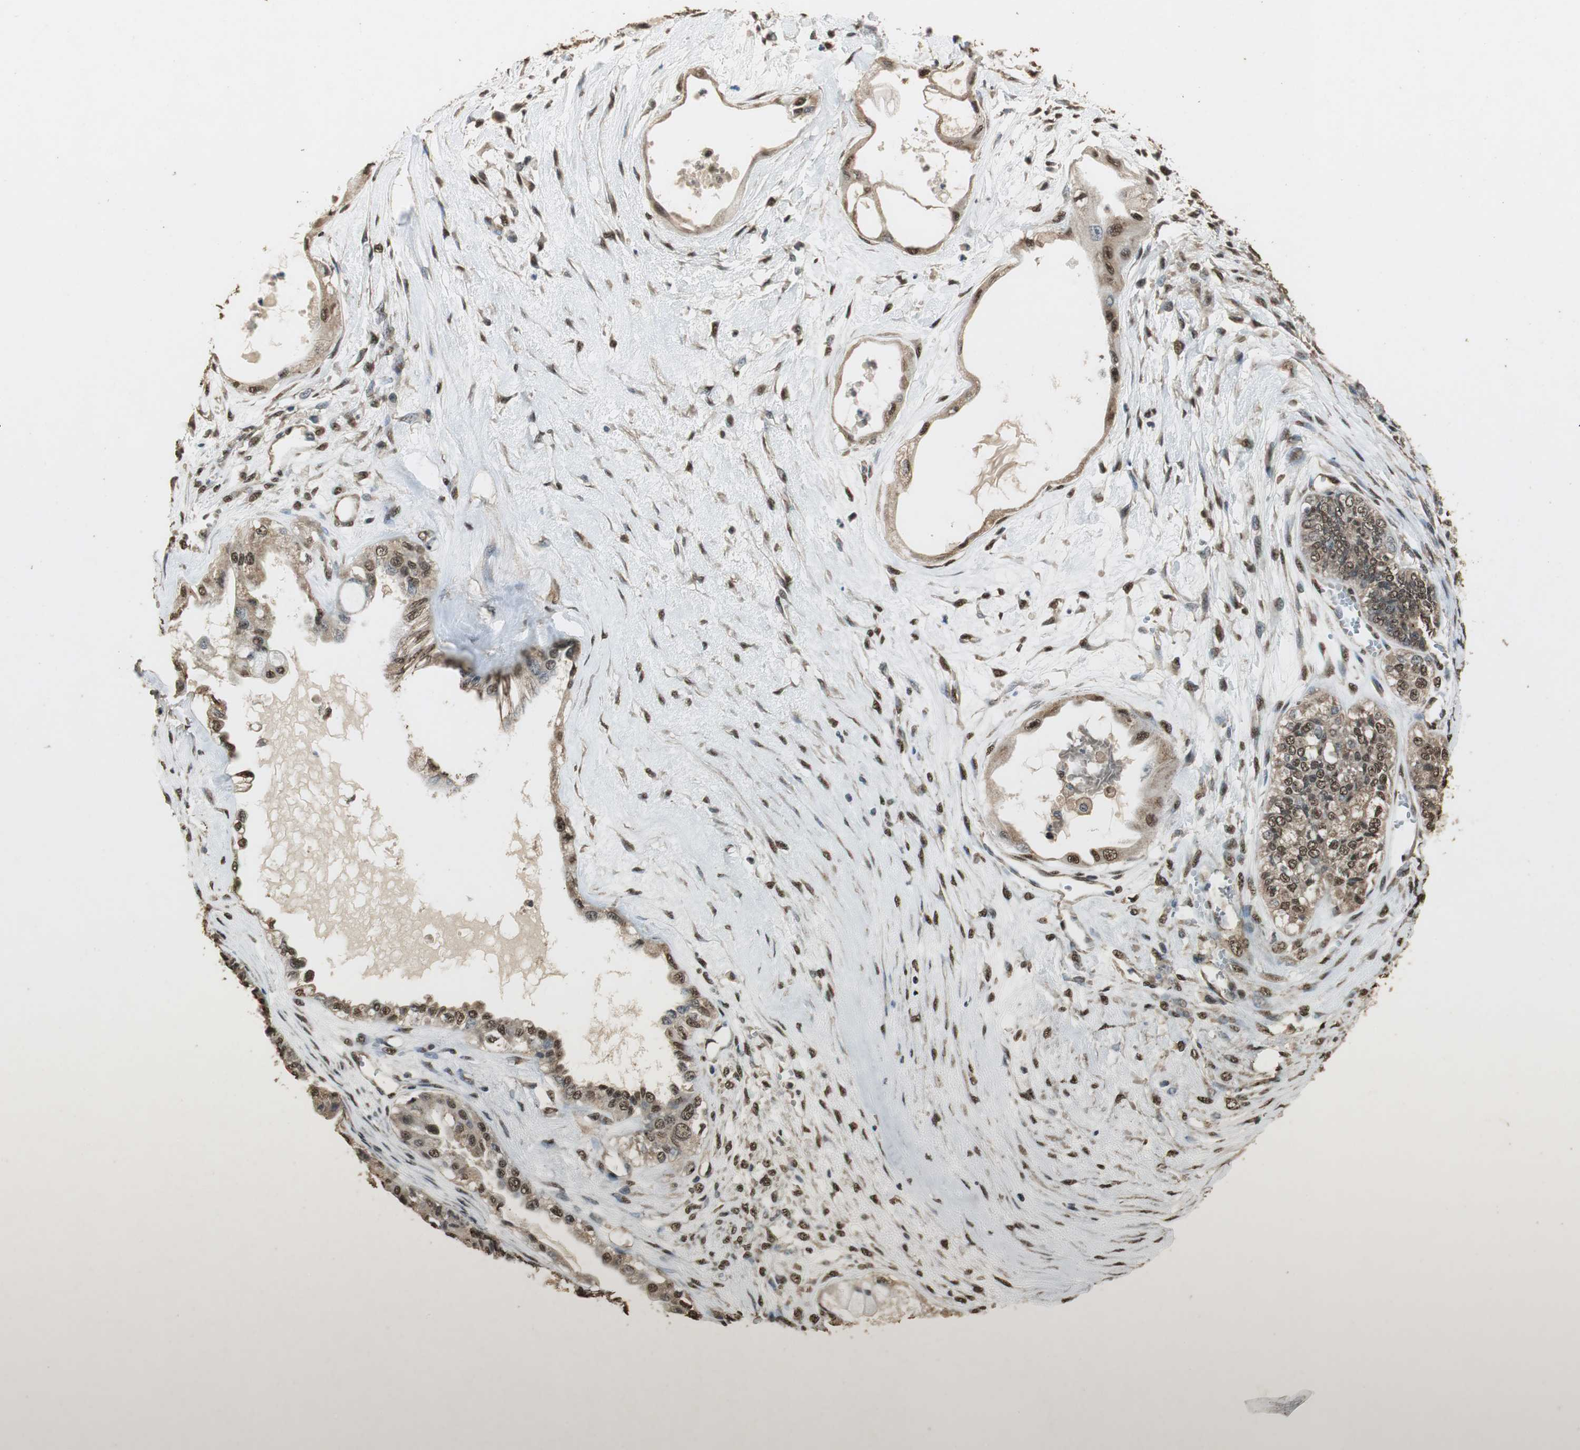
{"staining": {"intensity": "moderate", "quantity": ">75%", "location": "cytoplasmic/membranous,nuclear"}, "tissue": "ovarian cancer", "cell_type": "Tumor cells", "image_type": "cancer", "snomed": [{"axis": "morphology", "description": "Carcinoma, NOS"}, {"axis": "morphology", "description": "Carcinoma, endometroid"}, {"axis": "topography", "description": "Ovary"}], "caption": "Human endometroid carcinoma (ovarian) stained with a brown dye displays moderate cytoplasmic/membranous and nuclear positive positivity in about >75% of tumor cells.", "gene": "PPP1R13B", "patient": {"sex": "female", "age": 50}}